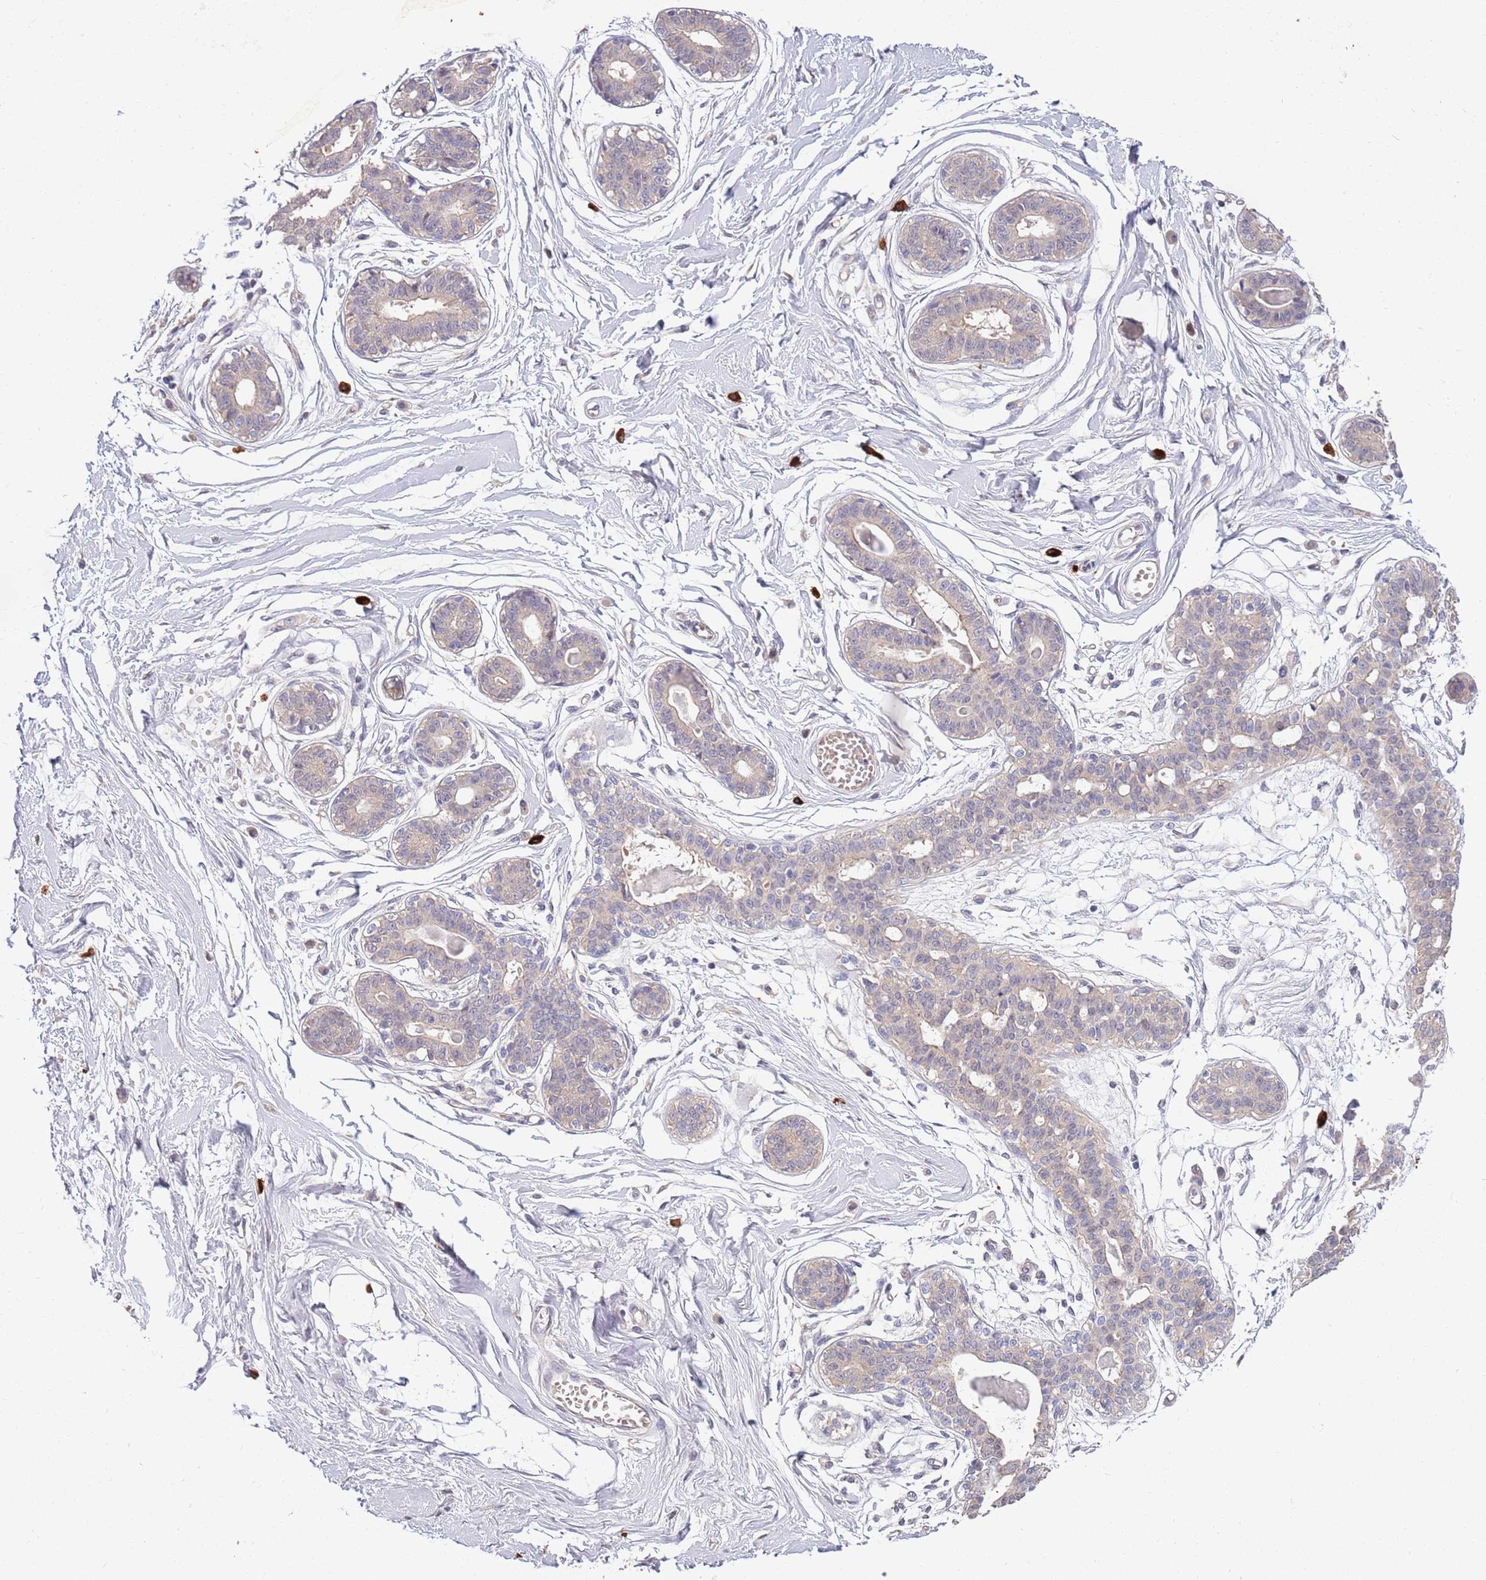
{"staining": {"intensity": "negative", "quantity": "none", "location": "none"}, "tissue": "breast", "cell_type": "Adipocytes", "image_type": "normal", "snomed": [{"axis": "morphology", "description": "Normal tissue, NOS"}, {"axis": "topography", "description": "Breast"}], "caption": "IHC micrograph of normal human breast stained for a protein (brown), which exhibits no staining in adipocytes. (DAB (3,3'-diaminobenzidine) immunohistochemistry, high magnification).", "gene": "MARVELD2", "patient": {"sex": "female", "age": 45}}